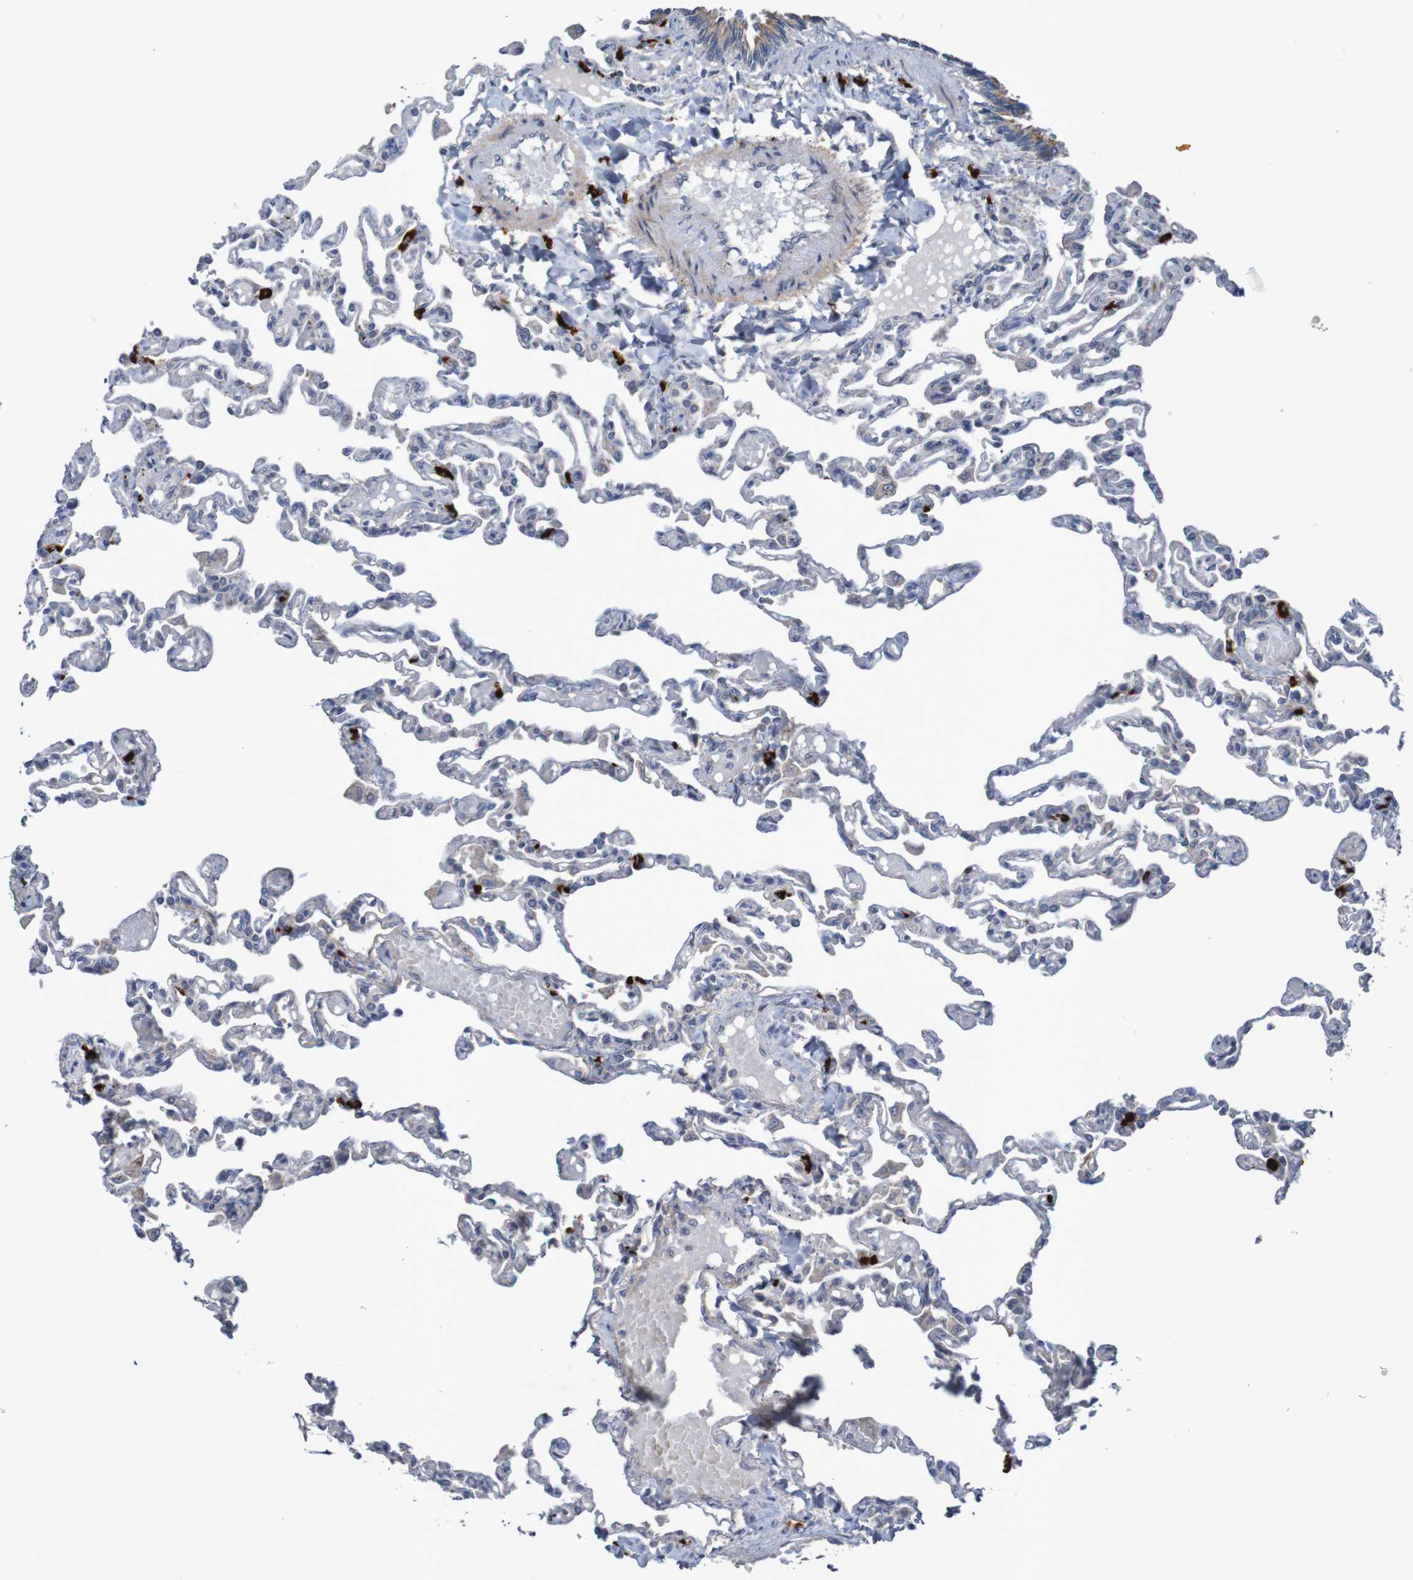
{"staining": {"intensity": "negative", "quantity": "none", "location": "none"}, "tissue": "lung", "cell_type": "Alveolar cells", "image_type": "normal", "snomed": [{"axis": "morphology", "description": "Normal tissue, NOS"}, {"axis": "topography", "description": "Lung"}], "caption": "The histopathology image shows no staining of alveolar cells in unremarkable lung. (DAB immunohistochemistry (IHC) visualized using brightfield microscopy, high magnification).", "gene": "ANGPT4", "patient": {"sex": "male", "age": 21}}